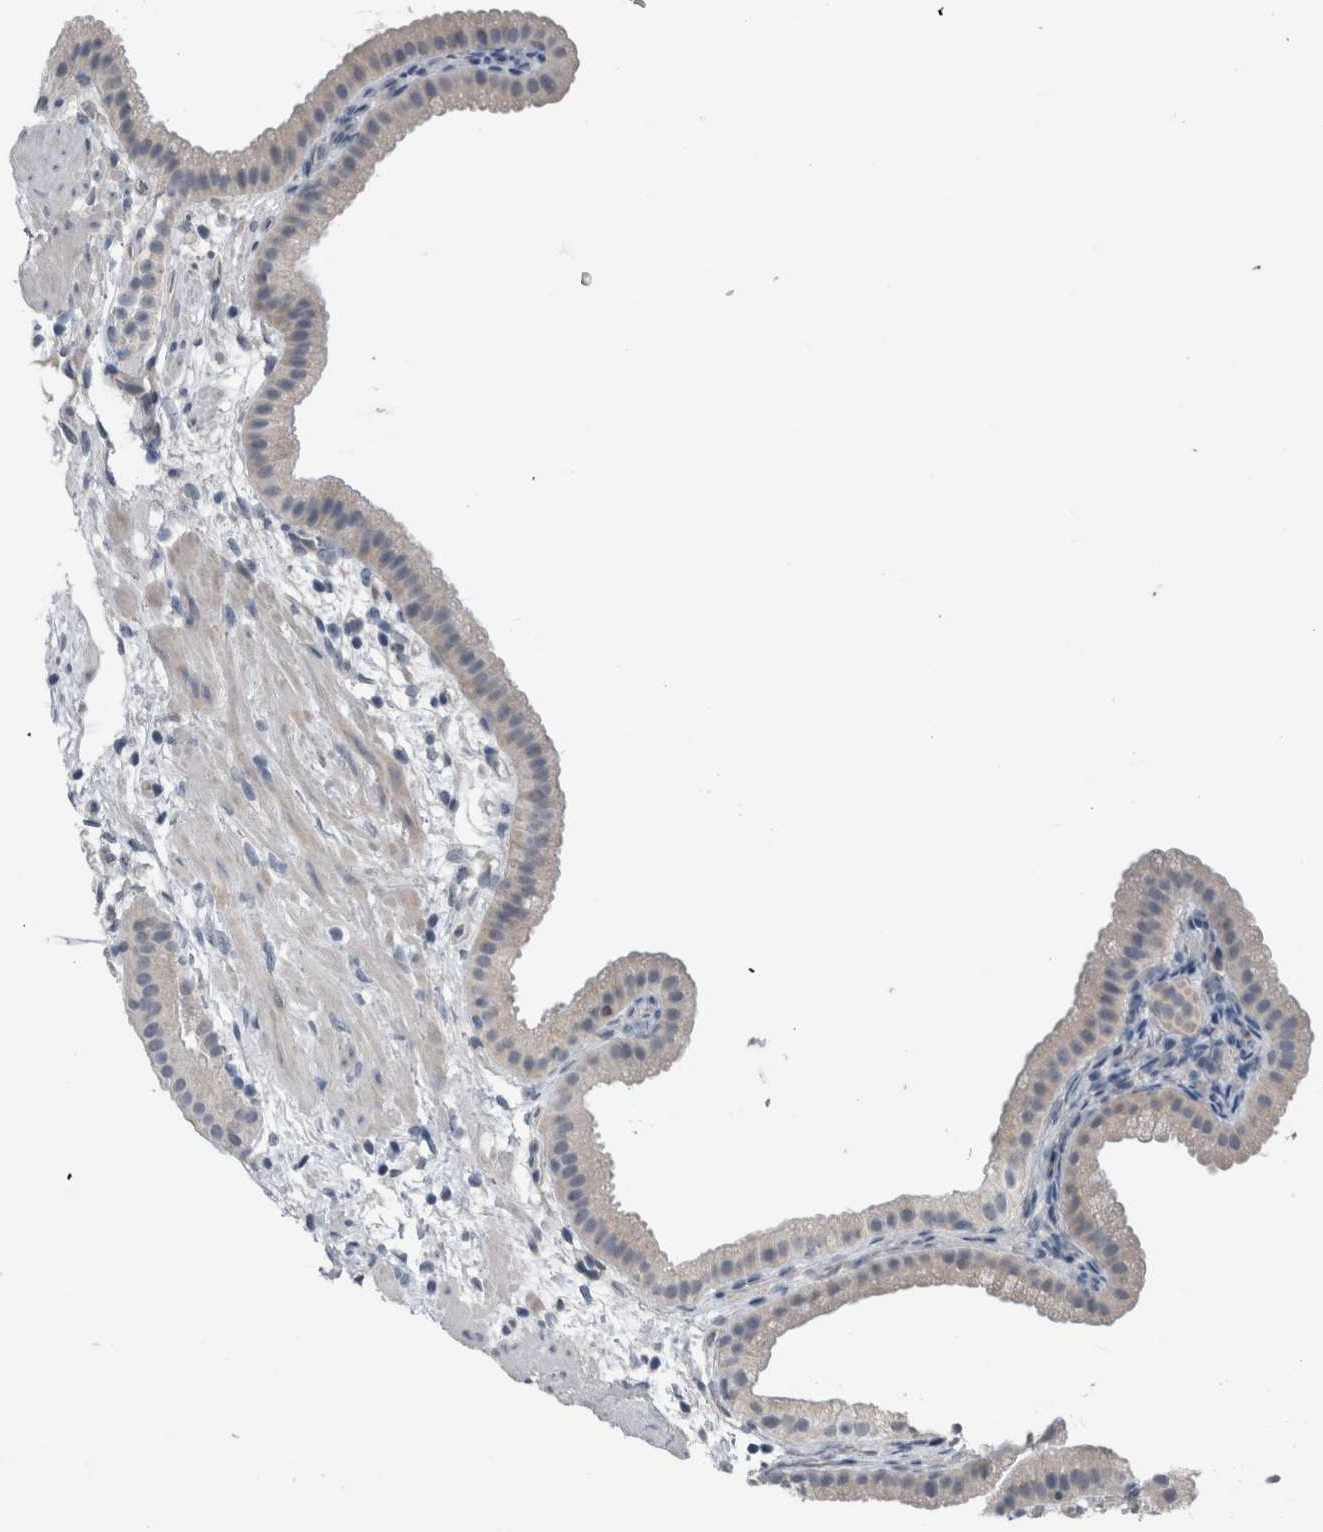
{"staining": {"intensity": "negative", "quantity": "none", "location": "none"}, "tissue": "gallbladder", "cell_type": "Glandular cells", "image_type": "normal", "snomed": [{"axis": "morphology", "description": "Normal tissue, NOS"}, {"axis": "topography", "description": "Gallbladder"}], "caption": "Immunohistochemistry micrograph of unremarkable gallbladder stained for a protein (brown), which exhibits no expression in glandular cells.", "gene": "CRNN", "patient": {"sex": "female", "age": 64}}